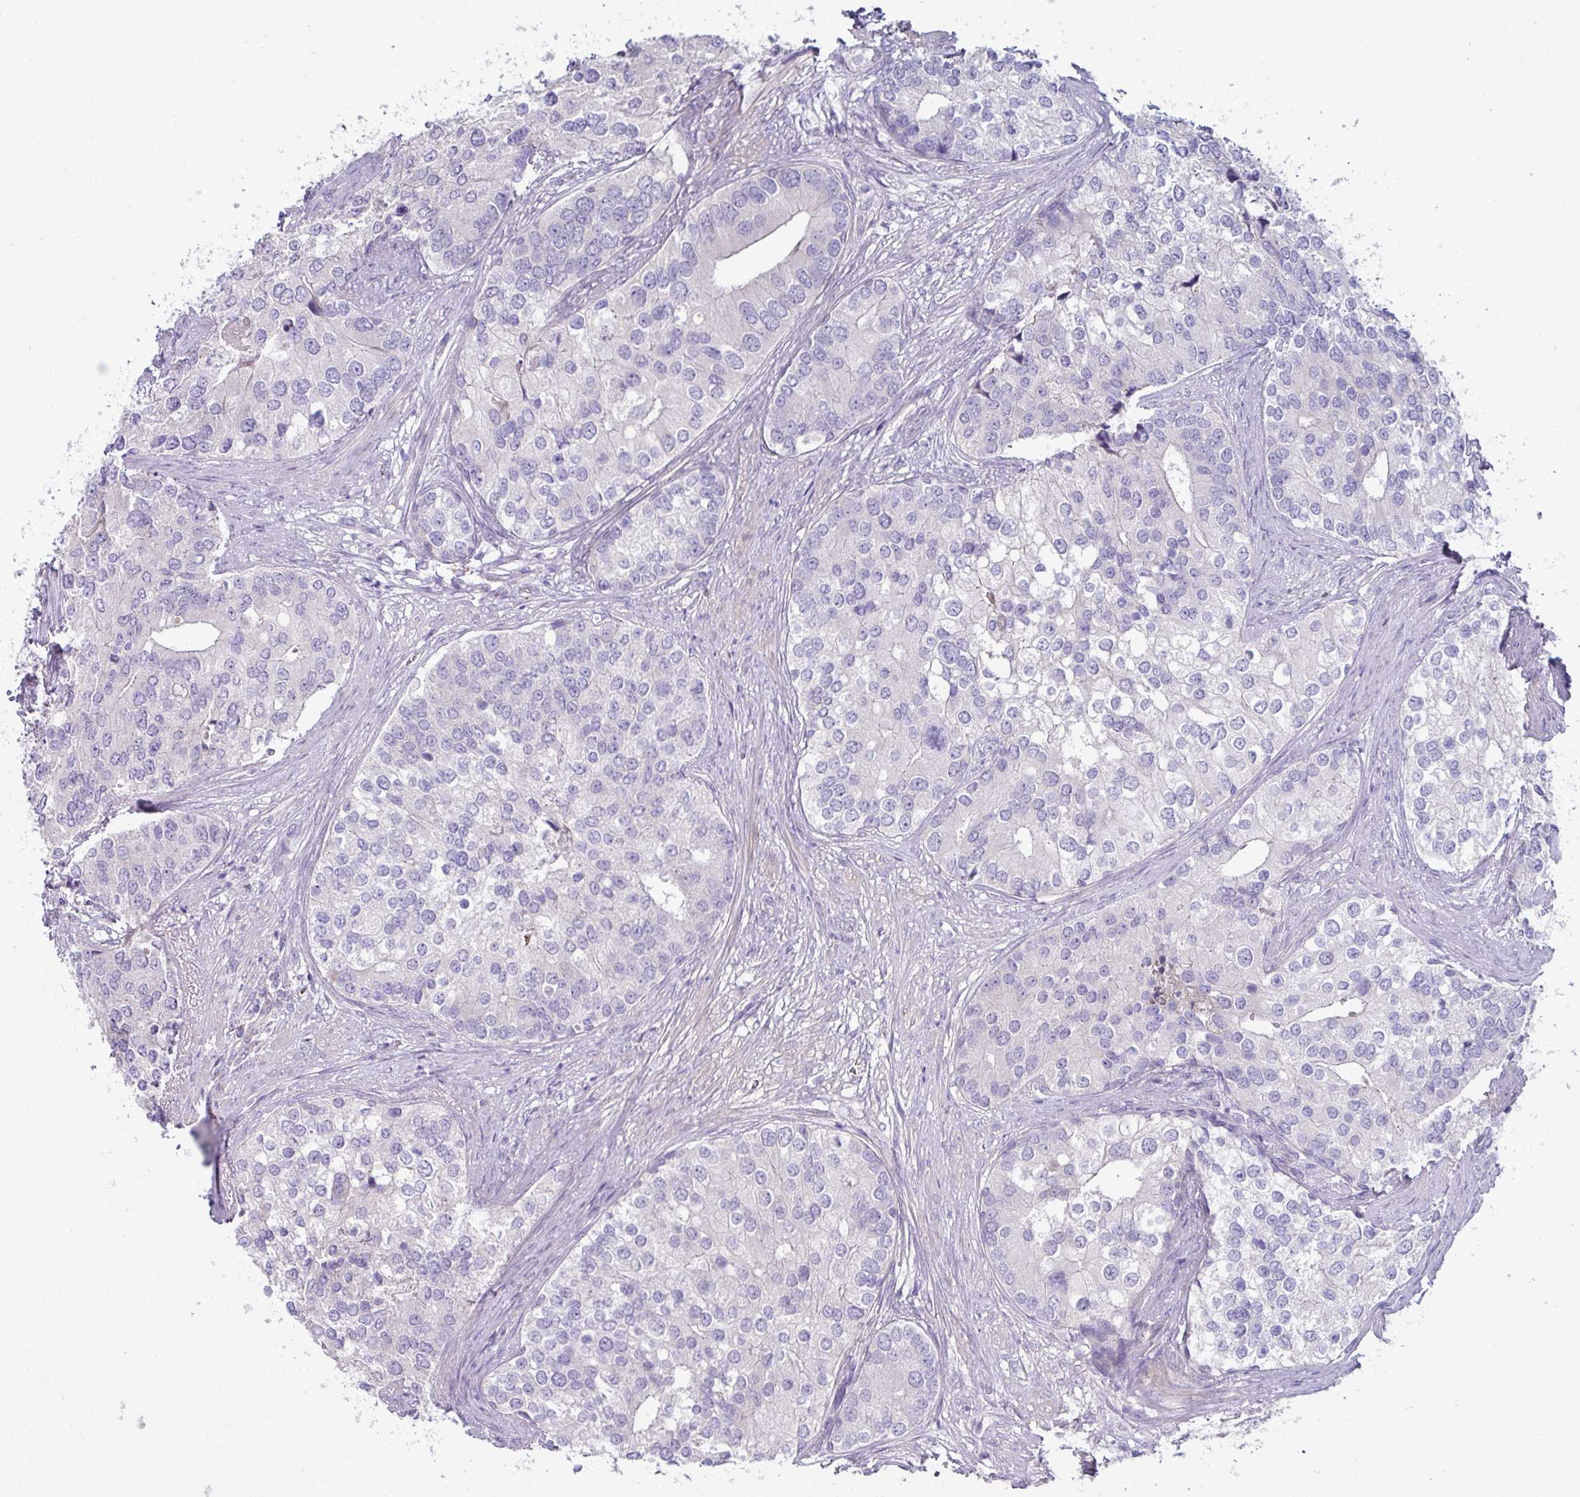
{"staining": {"intensity": "negative", "quantity": "none", "location": "none"}, "tissue": "prostate cancer", "cell_type": "Tumor cells", "image_type": "cancer", "snomed": [{"axis": "morphology", "description": "Adenocarcinoma, High grade"}, {"axis": "topography", "description": "Prostate"}], "caption": "DAB (3,3'-diaminobenzidine) immunohistochemical staining of human prostate cancer (adenocarcinoma (high-grade)) reveals no significant expression in tumor cells. Nuclei are stained in blue.", "gene": "SLAMF6", "patient": {"sex": "male", "age": 62}}